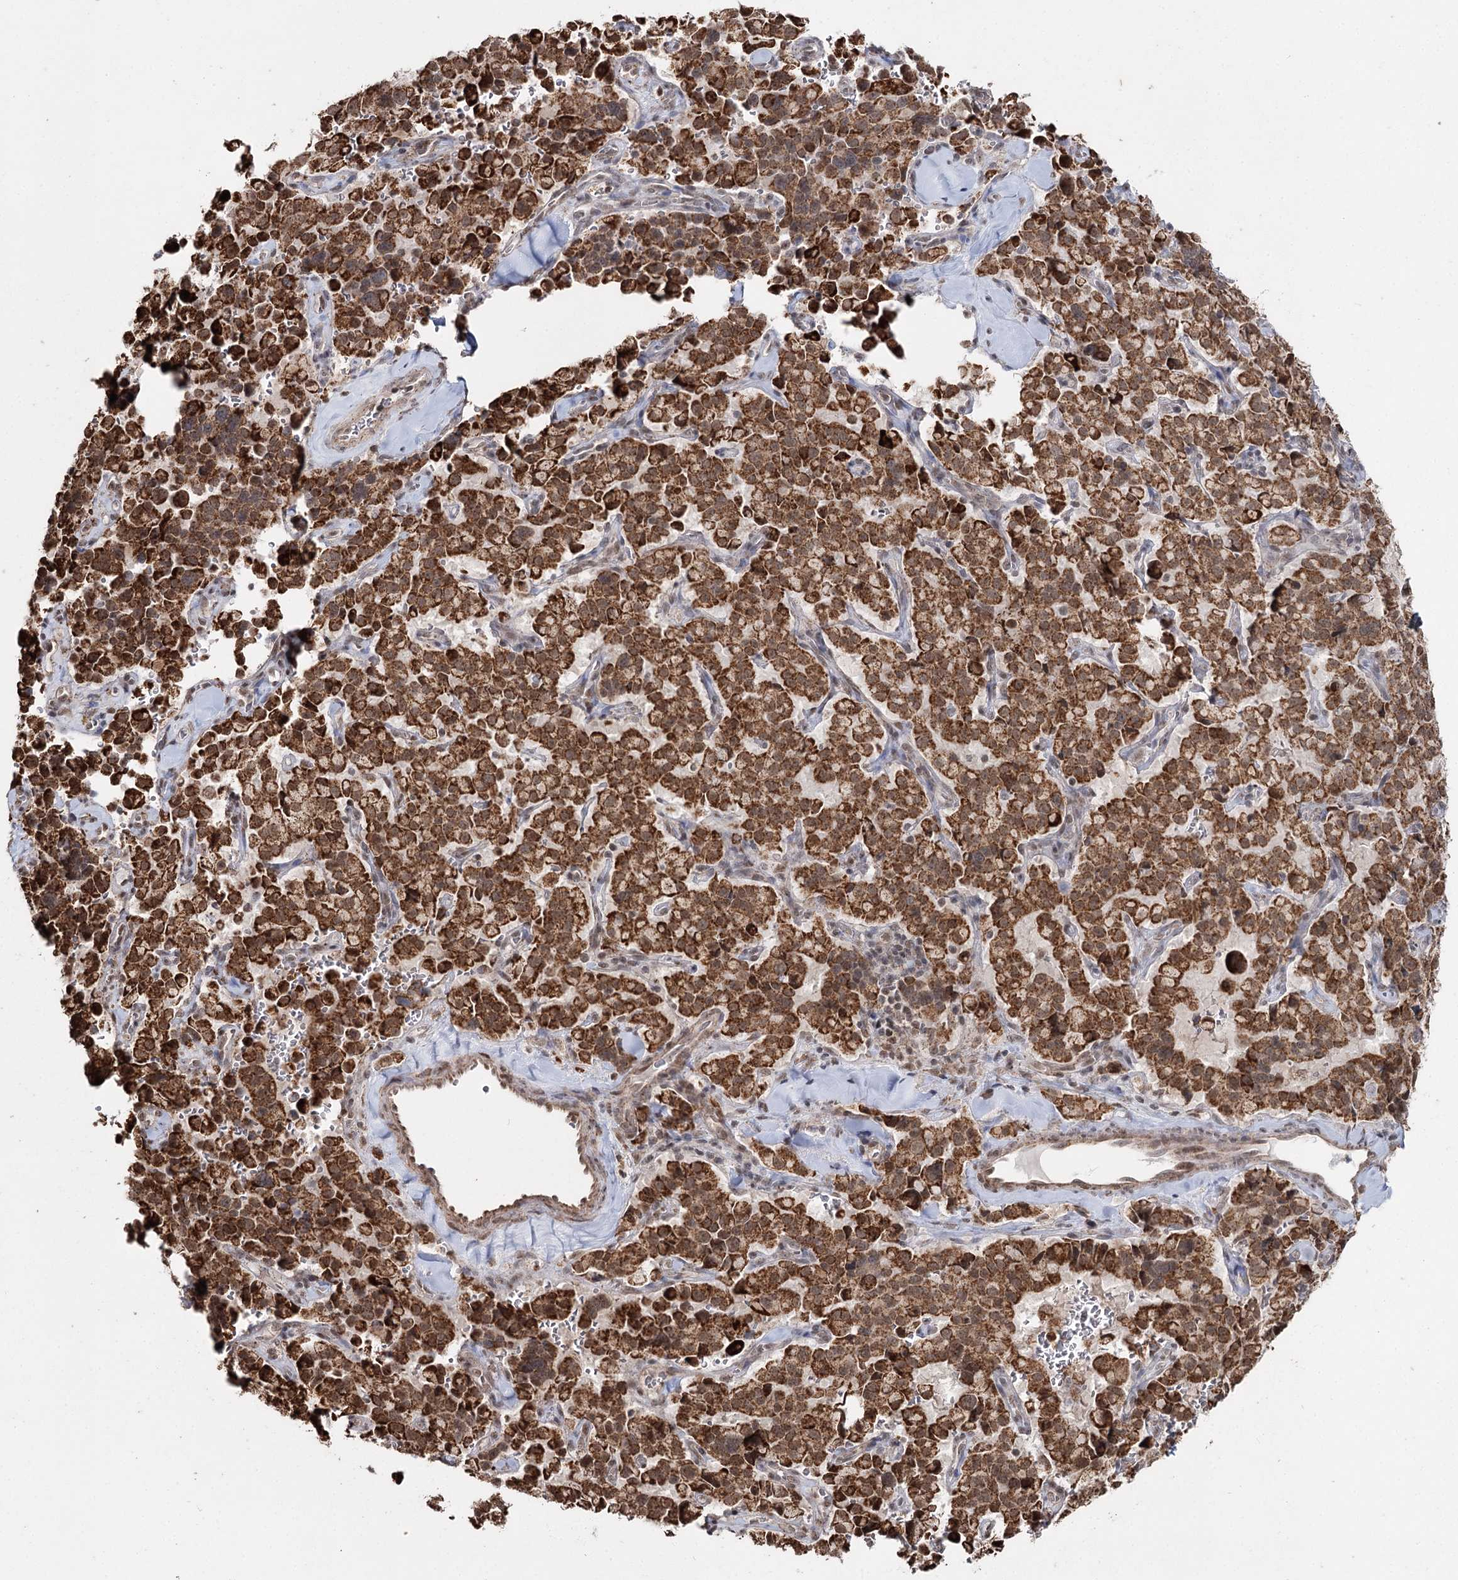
{"staining": {"intensity": "strong", "quantity": ">75%", "location": "cytoplasmic/membranous,nuclear"}, "tissue": "pancreatic cancer", "cell_type": "Tumor cells", "image_type": "cancer", "snomed": [{"axis": "morphology", "description": "Adenocarcinoma, NOS"}, {"axis": "topography", "description": "Pancreas"}], "caption": "Protein staining of pancreatic cancer (adenocarcinoma) tissue shows strong cytoplasmic/membranous and nuclear positivity in about >75% of tumor cells.", "gene": "PDHX", "patient": {"sex": "male", "age": 65}}